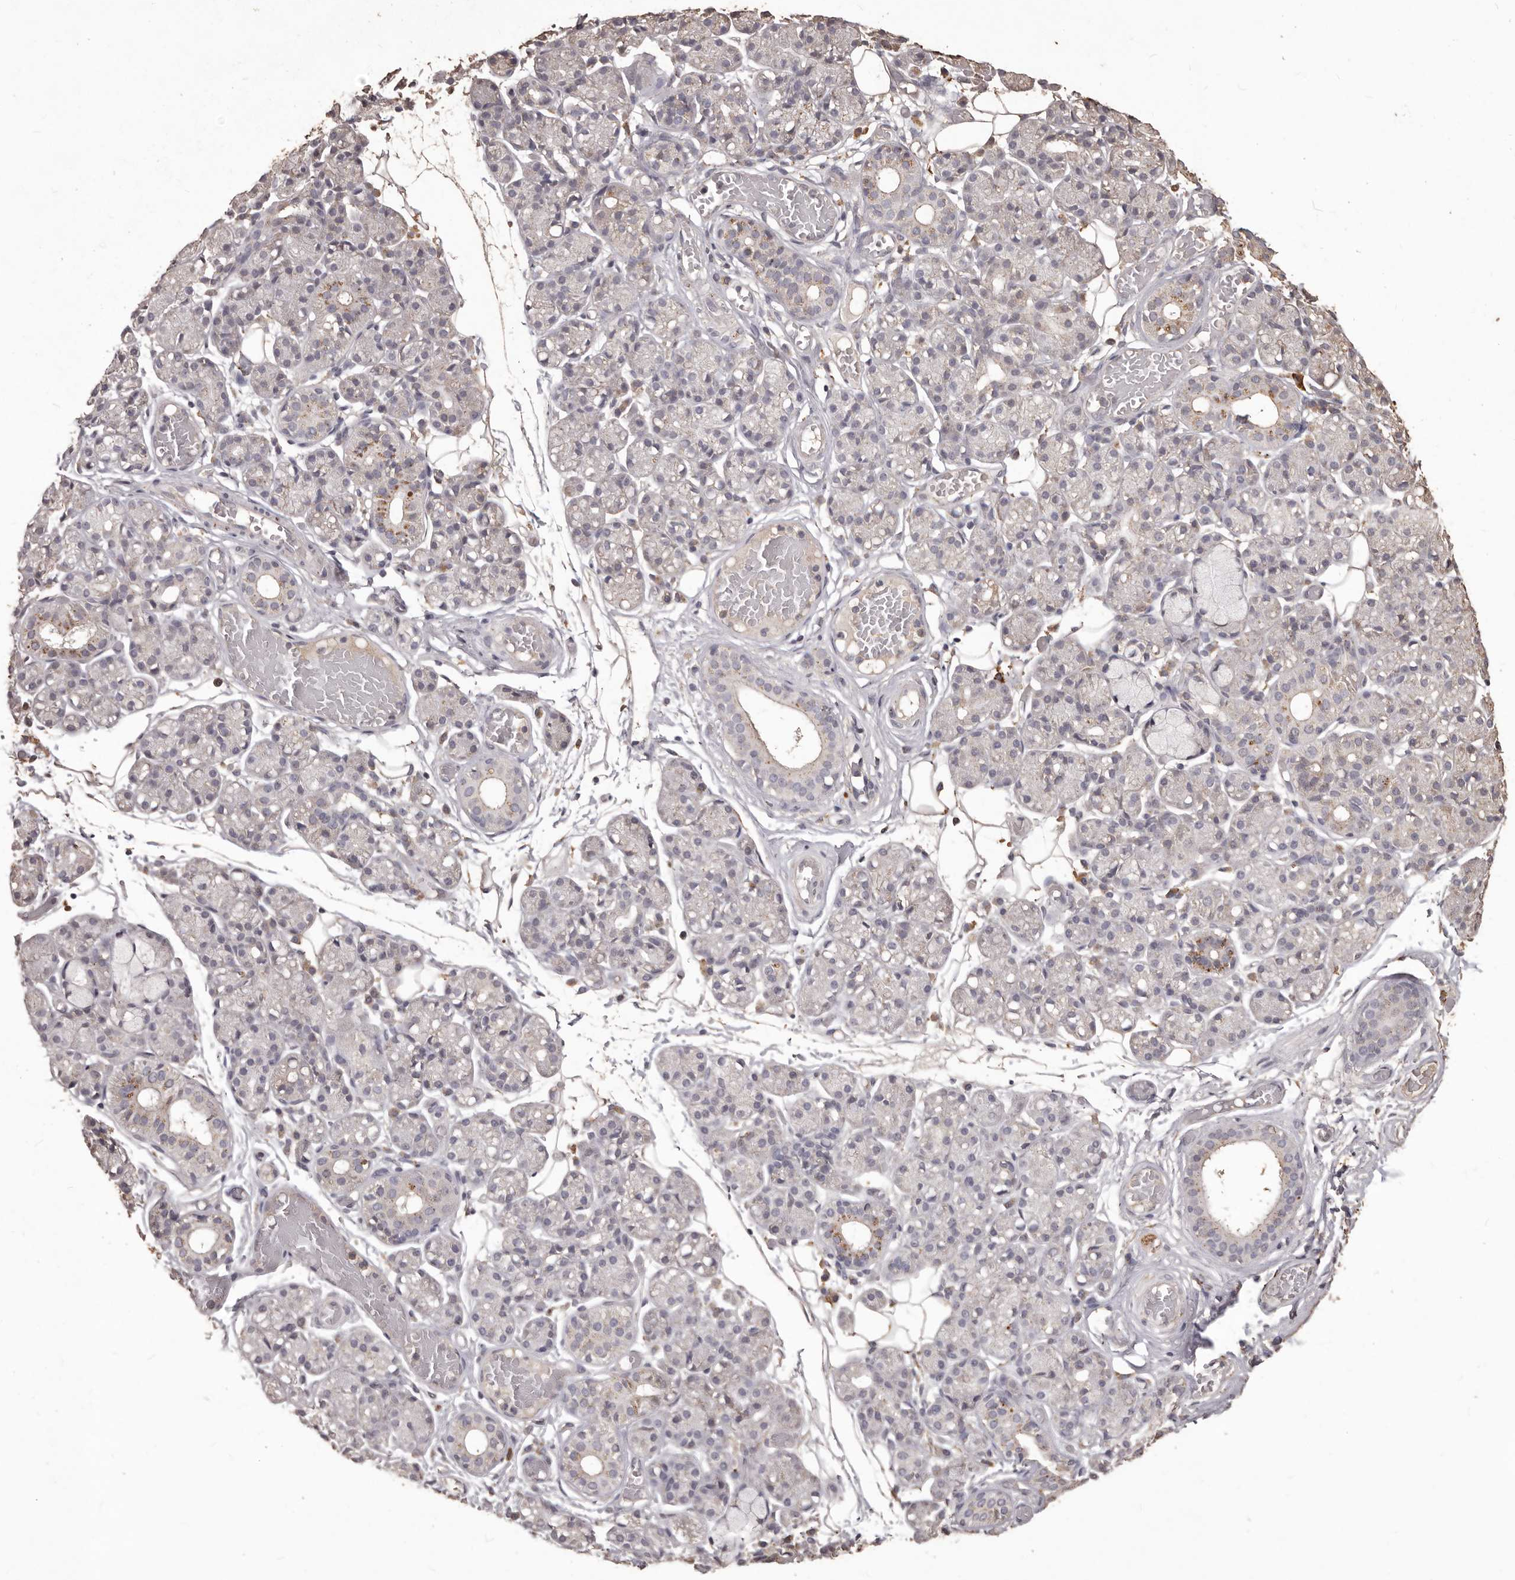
{"staining": {"intensity": "moderate", "quantity": "<25%", "location": "cytoplasmic/membranous"}, "tissue": "salivary gland", "cell_type": "Glandular cells", "image_type": "normal", "snomed": [{"axis": "morphology", "description": "Normal tissue, NOS"}, {"axis": "topography", "description": "Salivary gland"}], "caption": "This is a histology image of immunohistochemistry staining of benign salivary gland, which shows moderate expression in the cytoplasmic/membranous of glandular cells.", "gene": "PRSS27", "patient": {"sex": "male", "age": 63}}